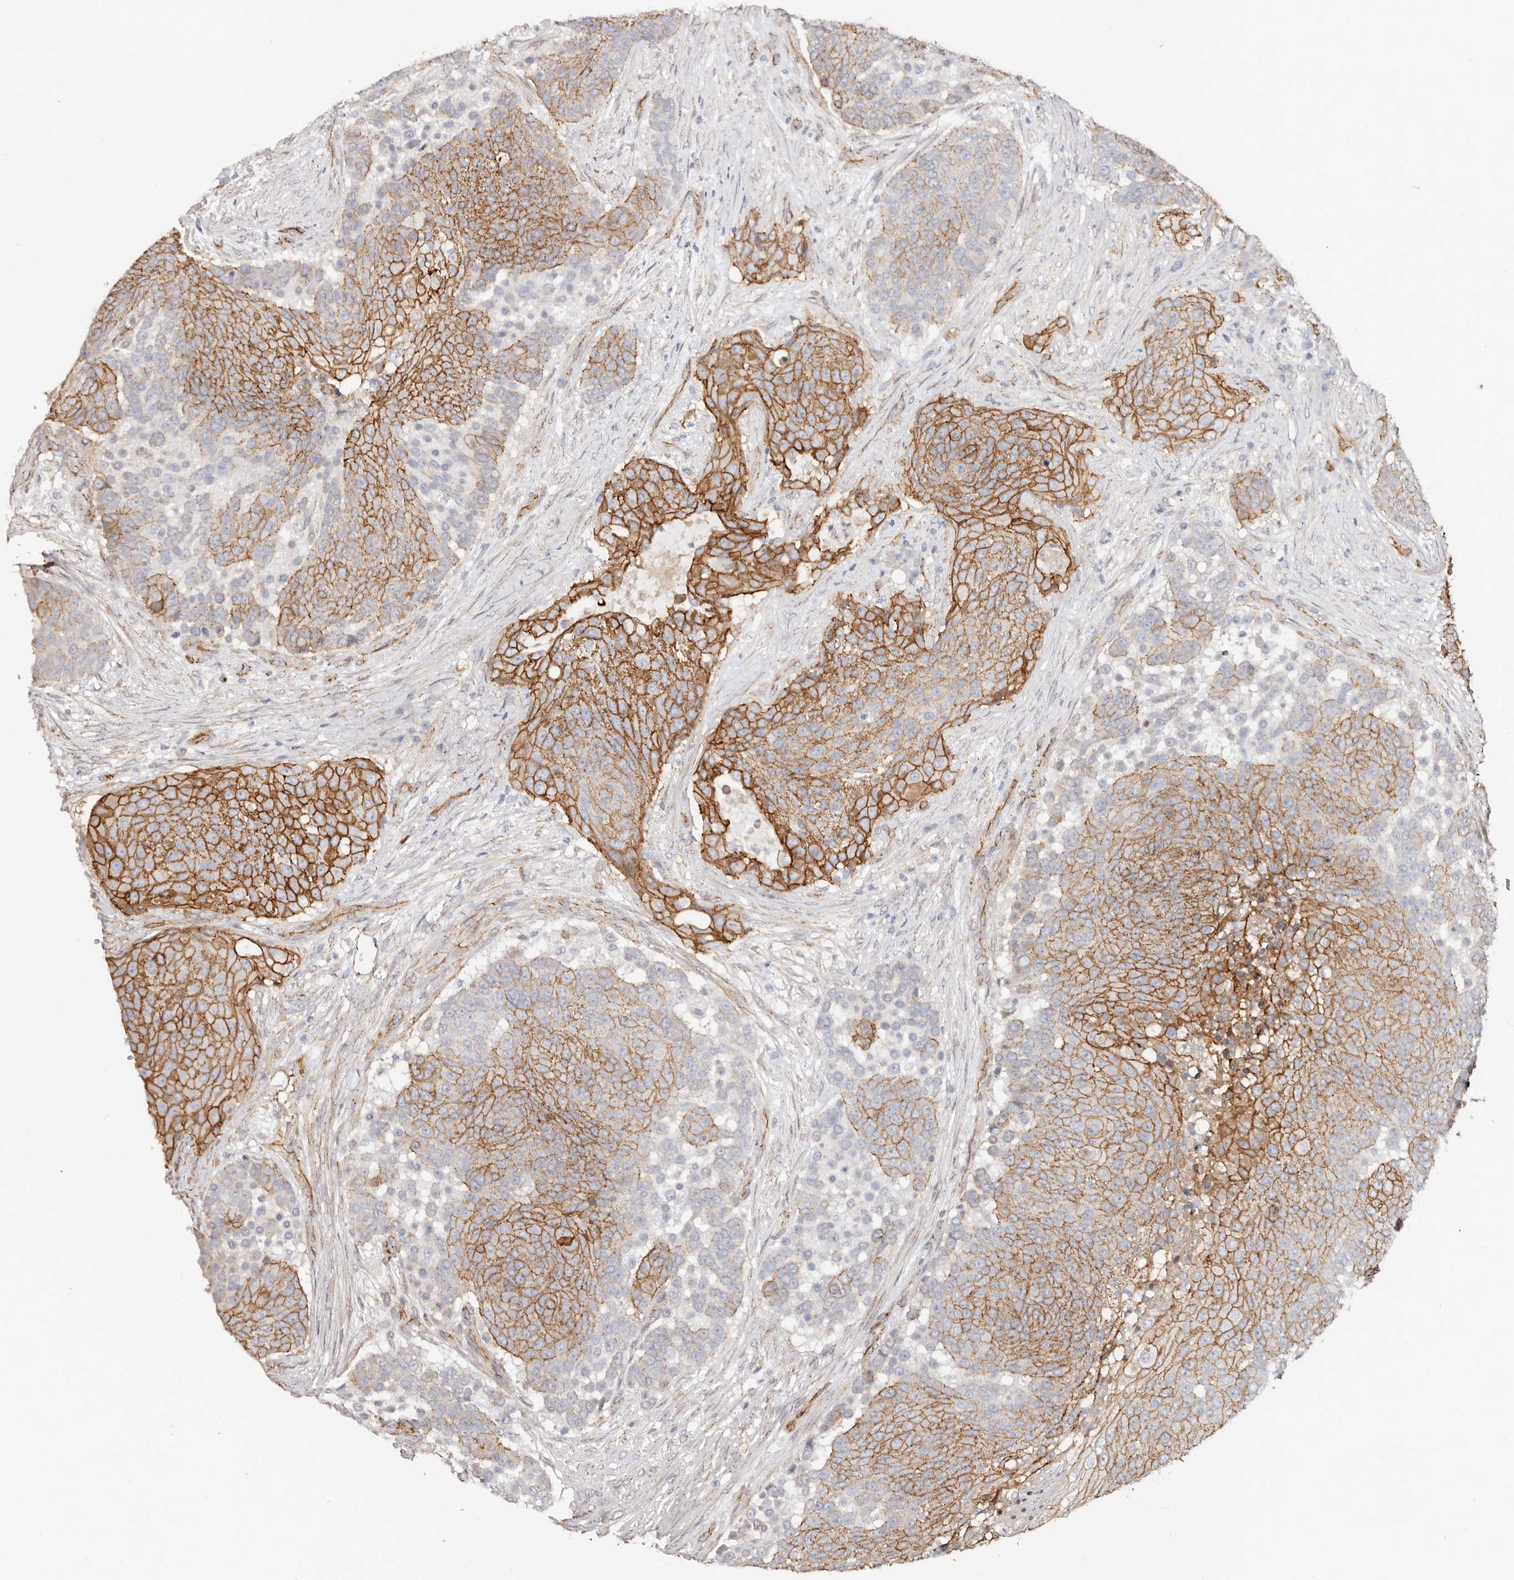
{"staining": {"intensity": "strong", "quantity": ">75%", "location": "cytoplasmic/membranous"}, "tissue": "urothelial cancer", "cell_type": "Tumor cells", "image_type": "cancer", "snomed": [{"axis": "morphology", "description": "Urothelial carcinoma, High grade"}, {"axis": "topography", "description": "Urinary bladder"}], "caption": "Immunohistochemical staining of high-grade urothelial carcinoma reveals high levels of strong cytoplasmic/membranous protein staining in about >75% of tumor cells. Using DAB (3,3'-diaminobenzidine) (brown) and hematoxylin (blue) stains, captured at high magnification using brightfield microscopy.", "gene": "CTNNB1", "patient": {"sex": "female", "age": 63}}